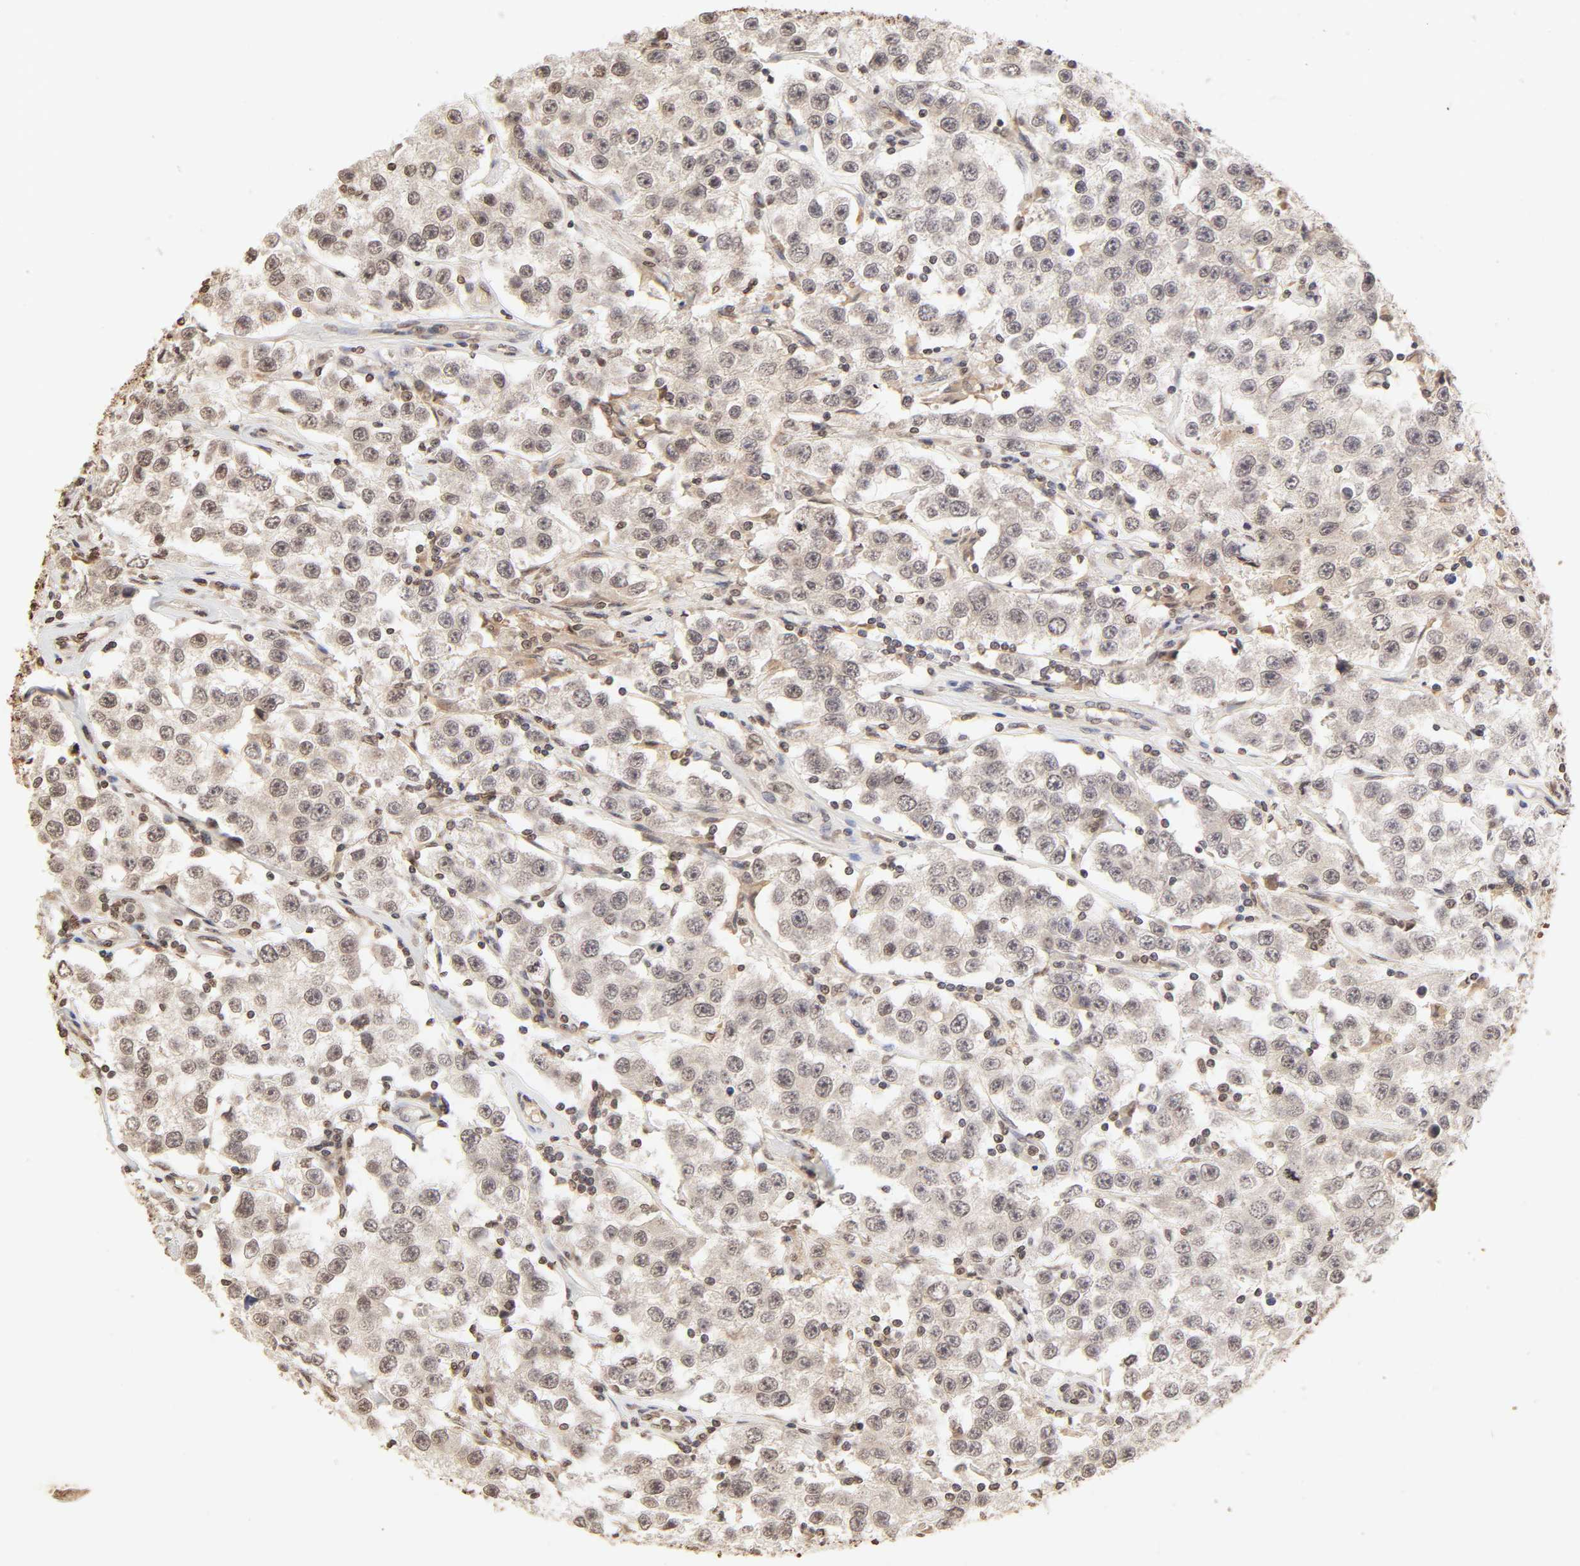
{"staining": {"intensity": "weak", "quantity": ">75%", "location": "cytoplasmic/membranous,nuclear"}, "tissue": "testis cancer", "cell_type": "Tumor cells", "image_type": "cancer", "snomed": [{"axis": "morphology", "description": "Seminoma, NOS"}, {"axis": "topography", "description": "Testis"}], "caption": "Immunohistochemical staining of seminoma (testis) displays low levels of weak cytoplasmic/membranous and nuclear staining in about >75% of tumor cells.", "gene": "TBL1X", "patient": {"sex": "male", "age": 52}}